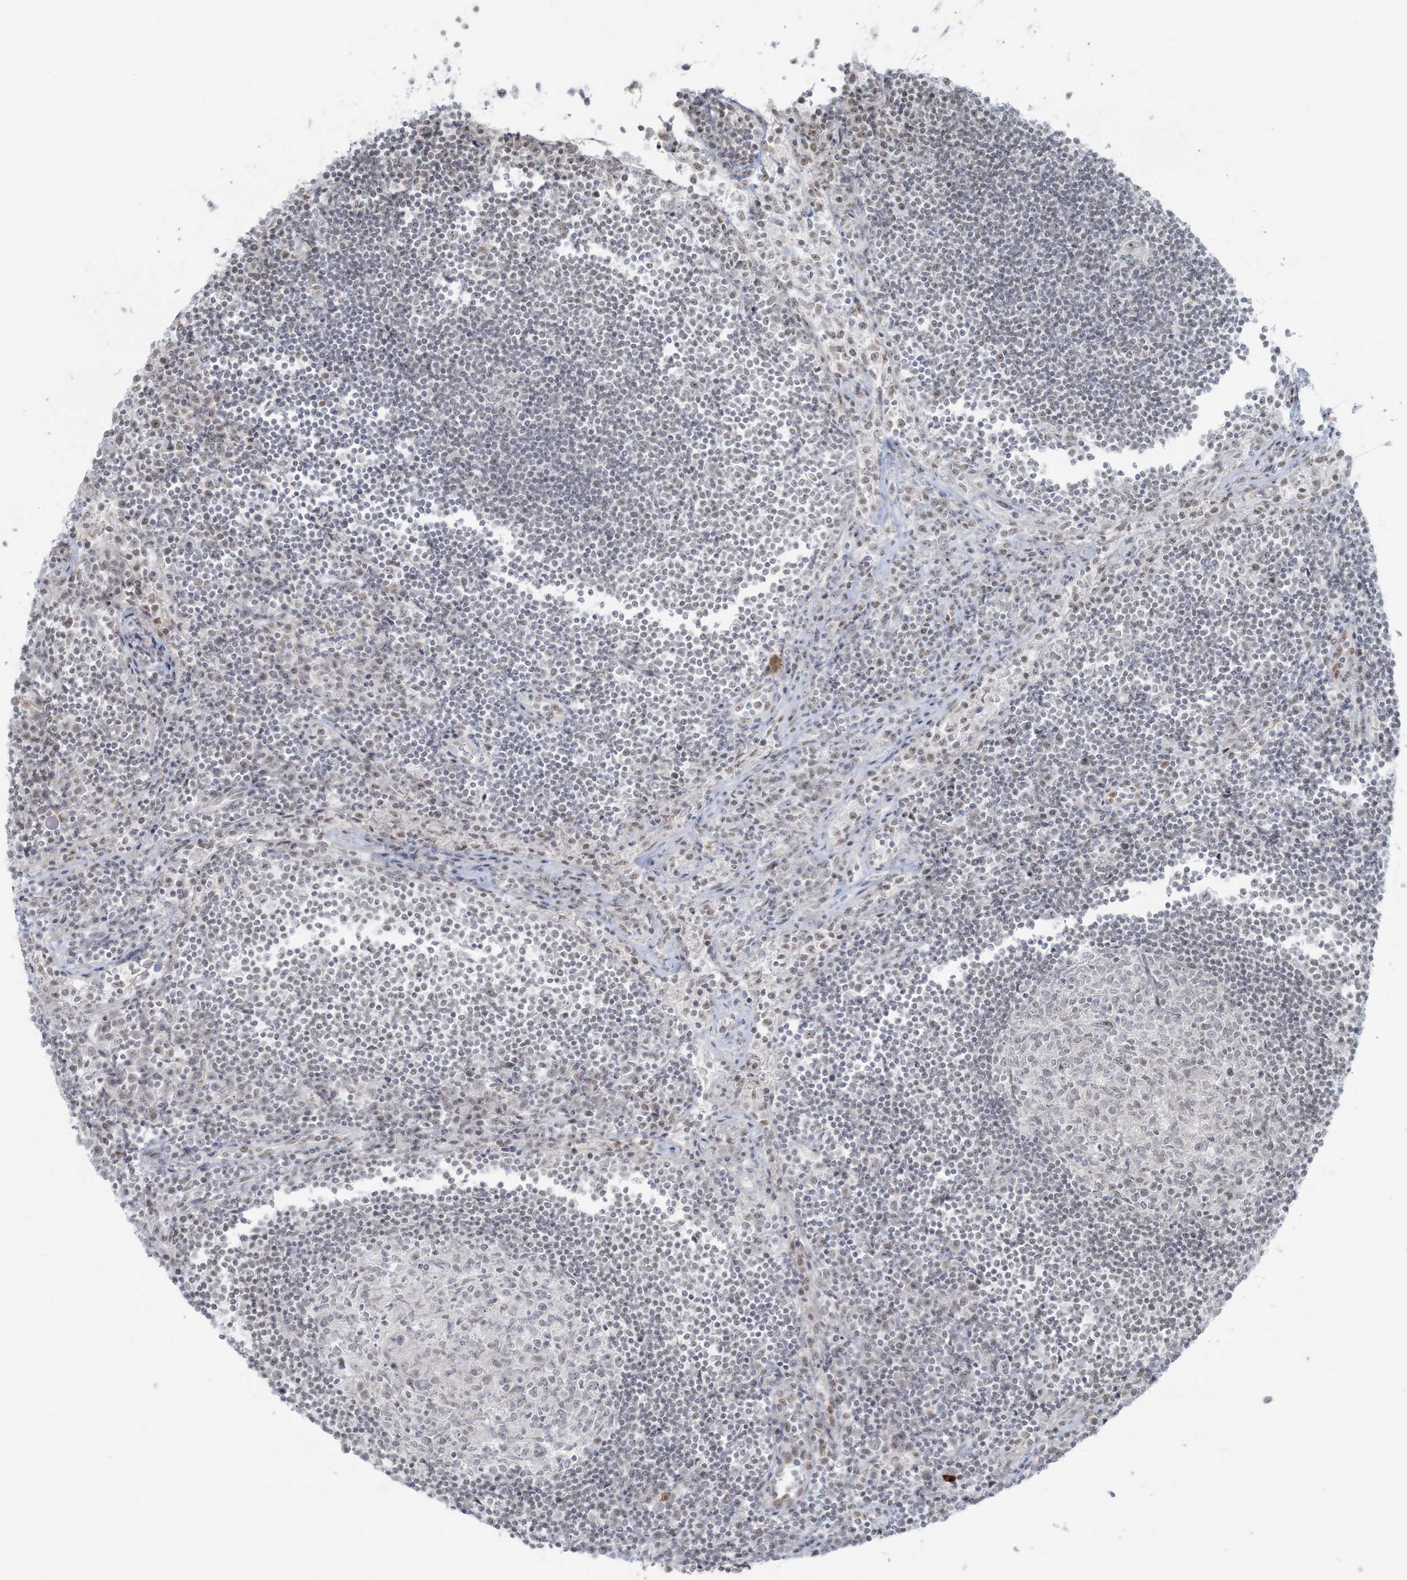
{"staining": {"intensity": "negative", "quantity": "none", "location": "none"}, "tissue": "lymph node", "cell_type": "Germinal center cells", "image_type": "normal", "snomed": [{"axis": "morphology", "description": "Normal tissue, NOS"}, {"axis": "topography", "description": "Lymph node"}], "caption": "Germinal center cells are negative for brown protein staining in benign lymph node. Brightfield microscopy of immunohistochemistry (IHC) stained with DAB (3,3'-diaminobenzidine) (brown) and hematoxylin (blue), captured at high magnification.", "gene": "ZNF787", "patient": {"sex": "female", "age": 53}}